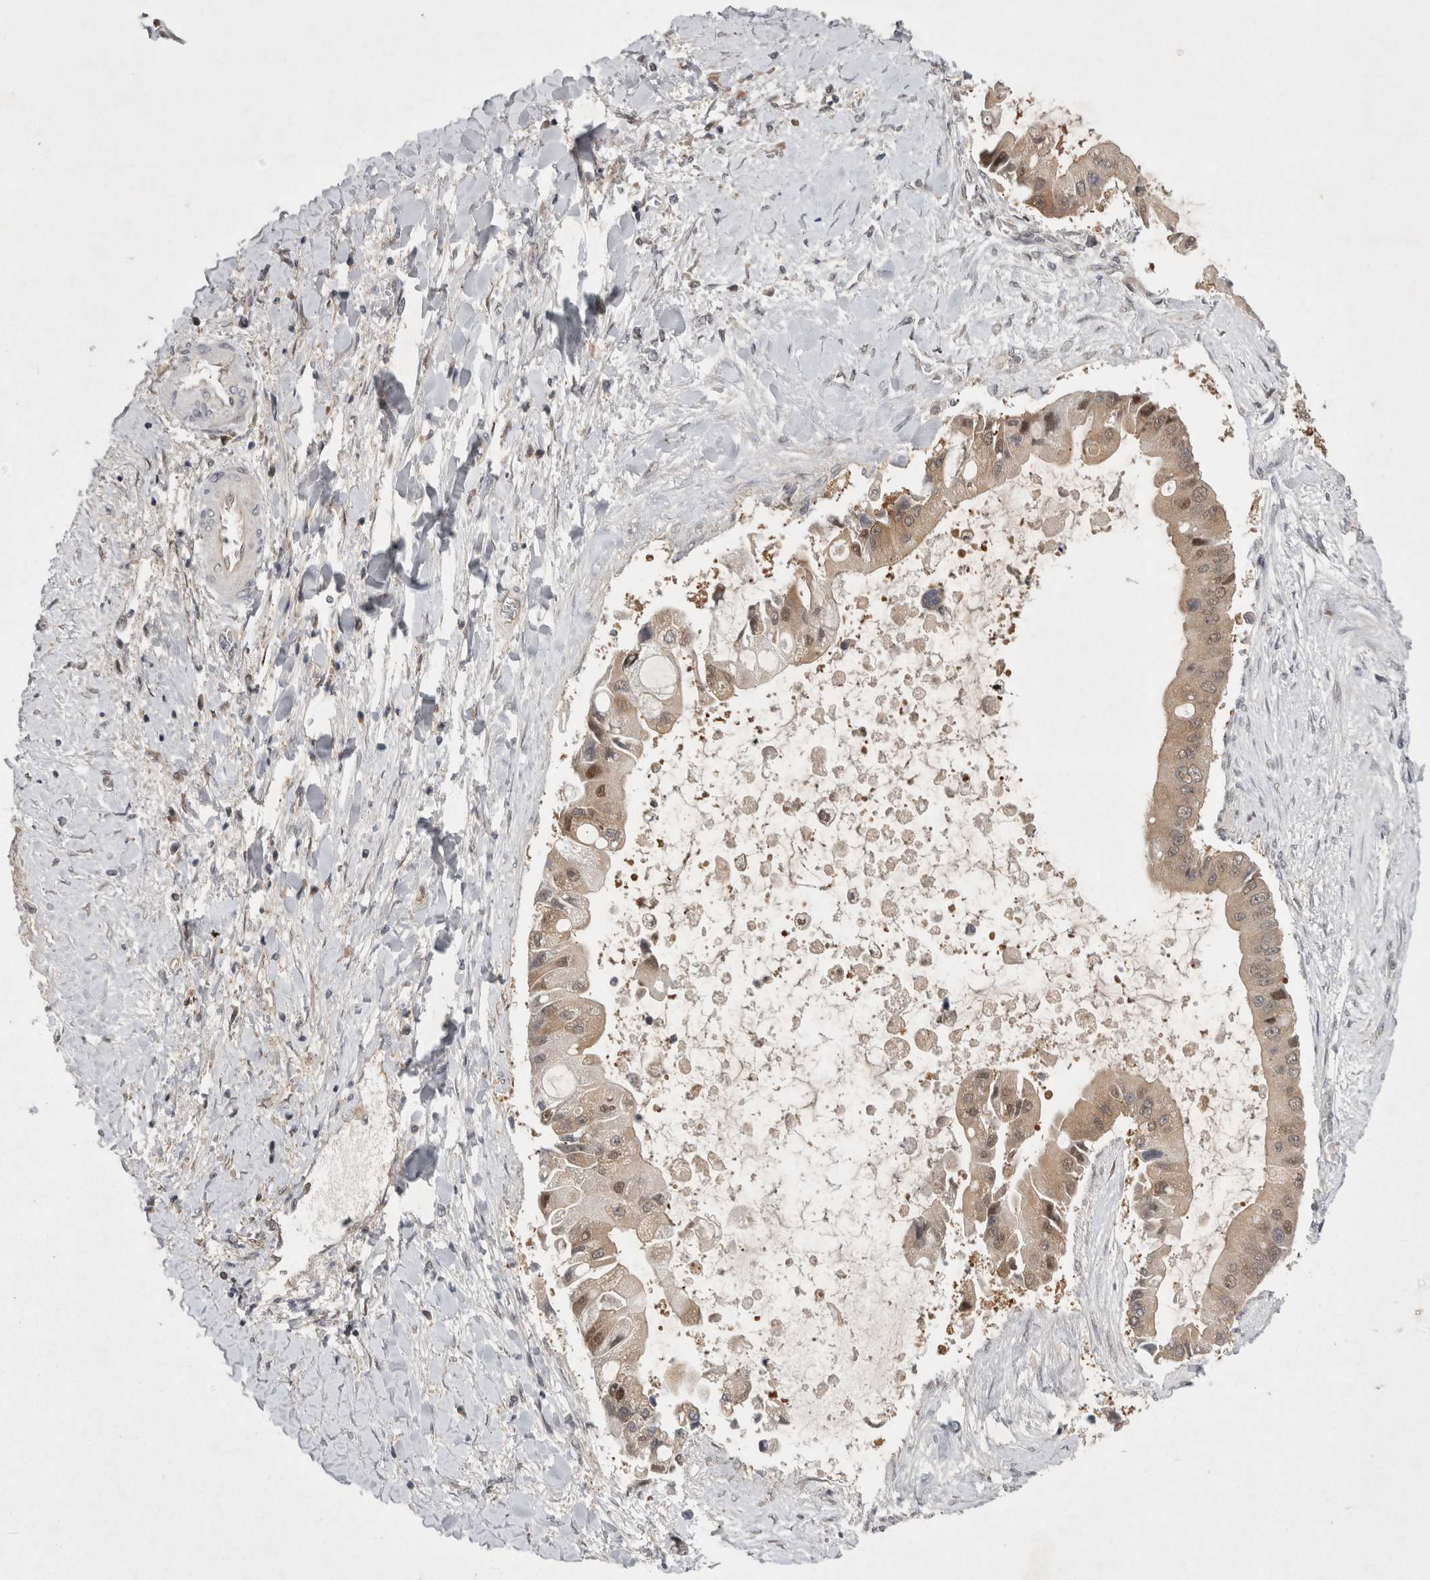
{"staining": {"intensity": "weak", "quantity": ">75%", "location": "cytoplasmic/membranous,nuclear"}, "tissue": "liver cancer", "cell_type": "Tumor cells", "image_type": "cancer", "snomed": [{"axis": "morphology", "description": "Cholangiocarcinoma"}, {"axis": "topography", "description": "Liver"}], "caption": "There is low levels of weak cytoplasmic/membranous and nuclear expression in tumor cells of cholangiocarcinoma (liver), as demonstrated by immunohistochemical staining (brown color).", "gene": "PSMB2", "patient": {"sex": "male", "age": 50}}